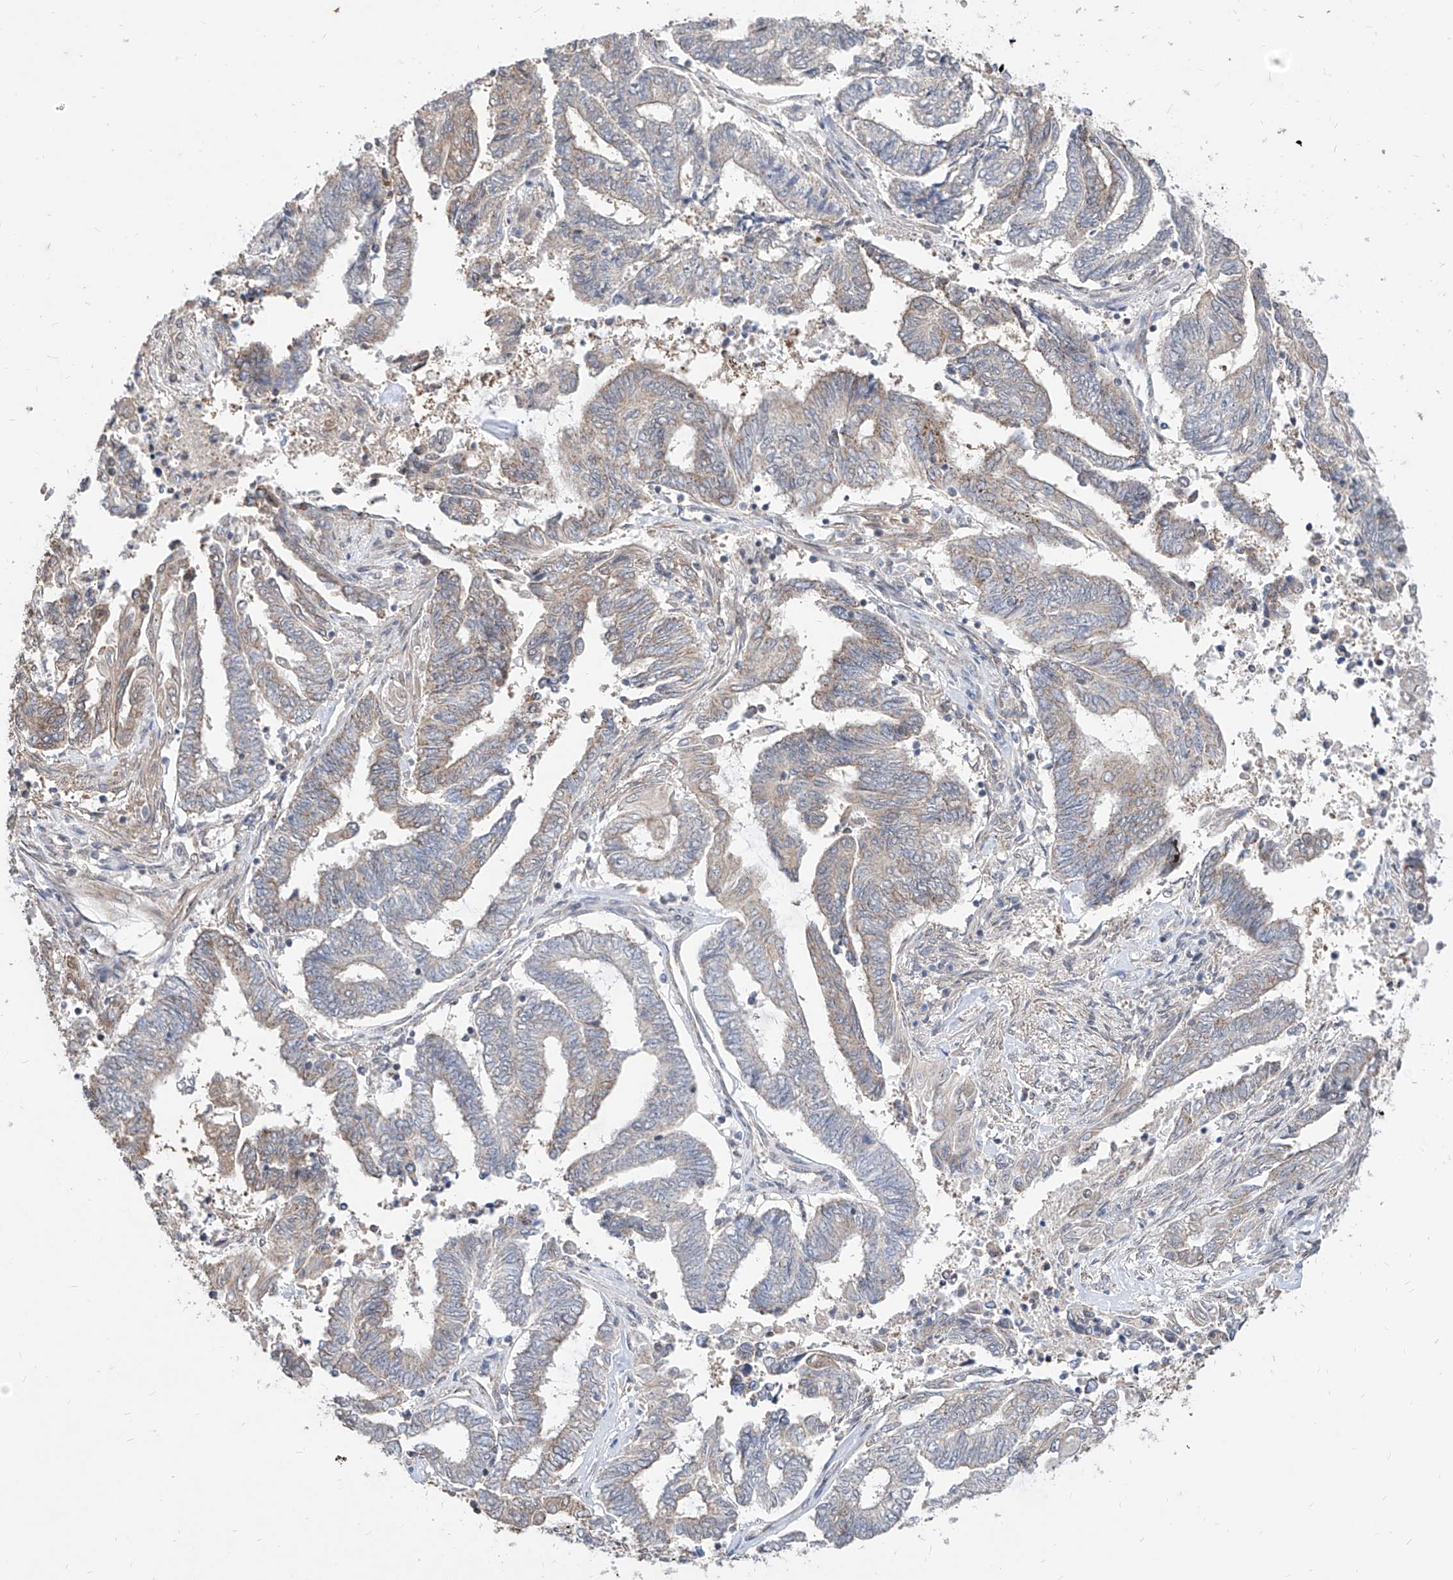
{"staining": {"intensity": "weak", "quantity": "25%-75%", "location": "cytoplasmic/membranous"}, "tissue": "endometrial cancer", "cell_type": "Tumor cells", "image_type": "cancer", "snomed": [{"axis": "morphology", "description": "Adenocarcinoma, NOS"}, {"axis": "topography", "description": "Uterus"}, {"axis": "topography", "description": "Endometrium"}], "caption": "The histopathology image exhibits staining of endometrial cancer (adenocarcinoma), revealing weak cytoplasmic/membranous protein staining (brown color) within tumor cells.", "gene": "C8orf82", "patient": {"sex": "female", "age": 70}}